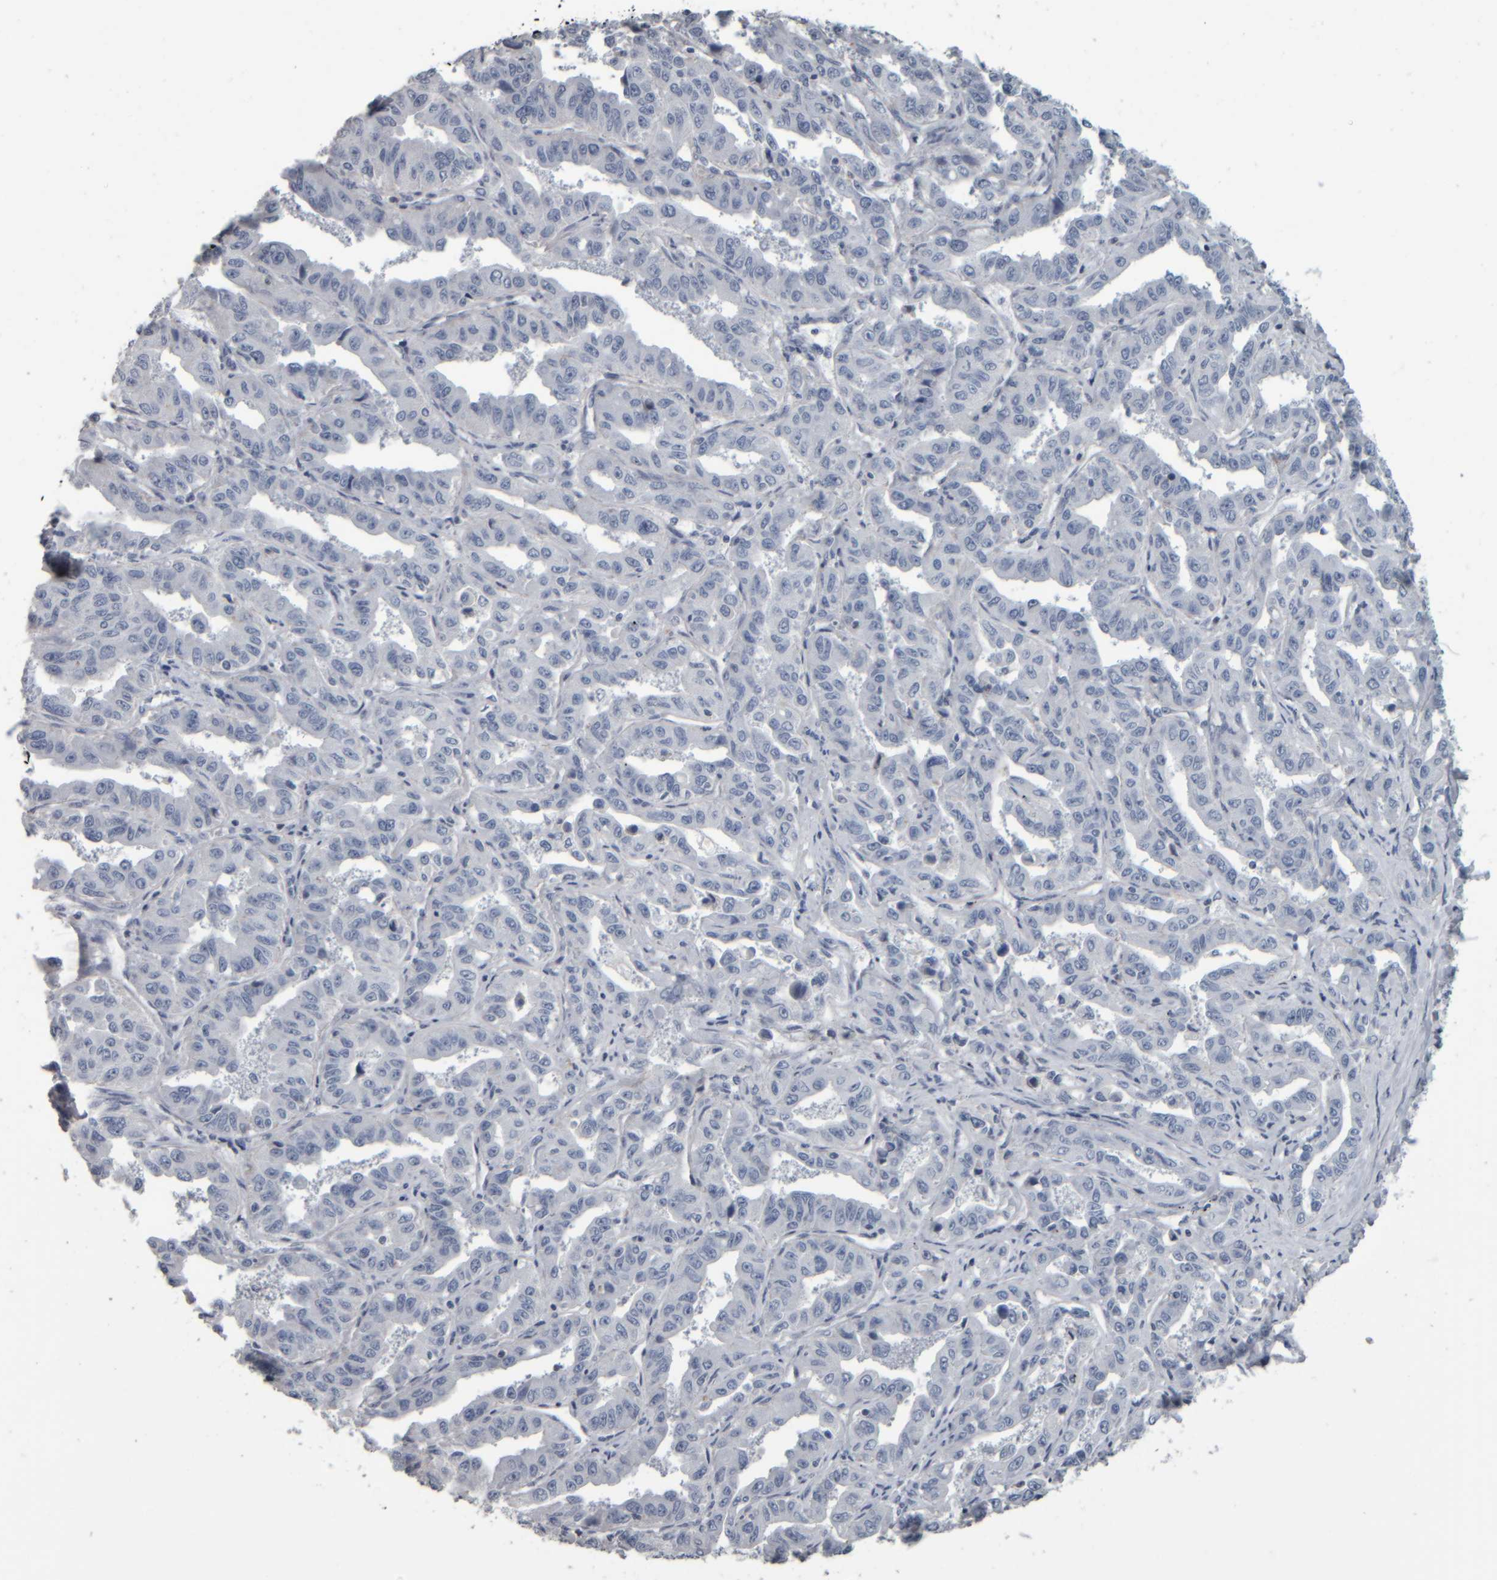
{"staining": {"intensity": "negative", "quantity": "none", "location": "none"}, "tissue": "liver cancer", "cell_type": "Tumor cells", "image_type": "cancer", "snomed": [{"axis": "morphology", "description": "Cholangiocarcinoma"}, {"axis": "topography", "description": "Liver"}], "caption": "There is no significant positivity in tumor cells of liver cholangiocarcinoma.", "gene": "CAVIN4", "patient": {"sex": "male", "age": 59}}